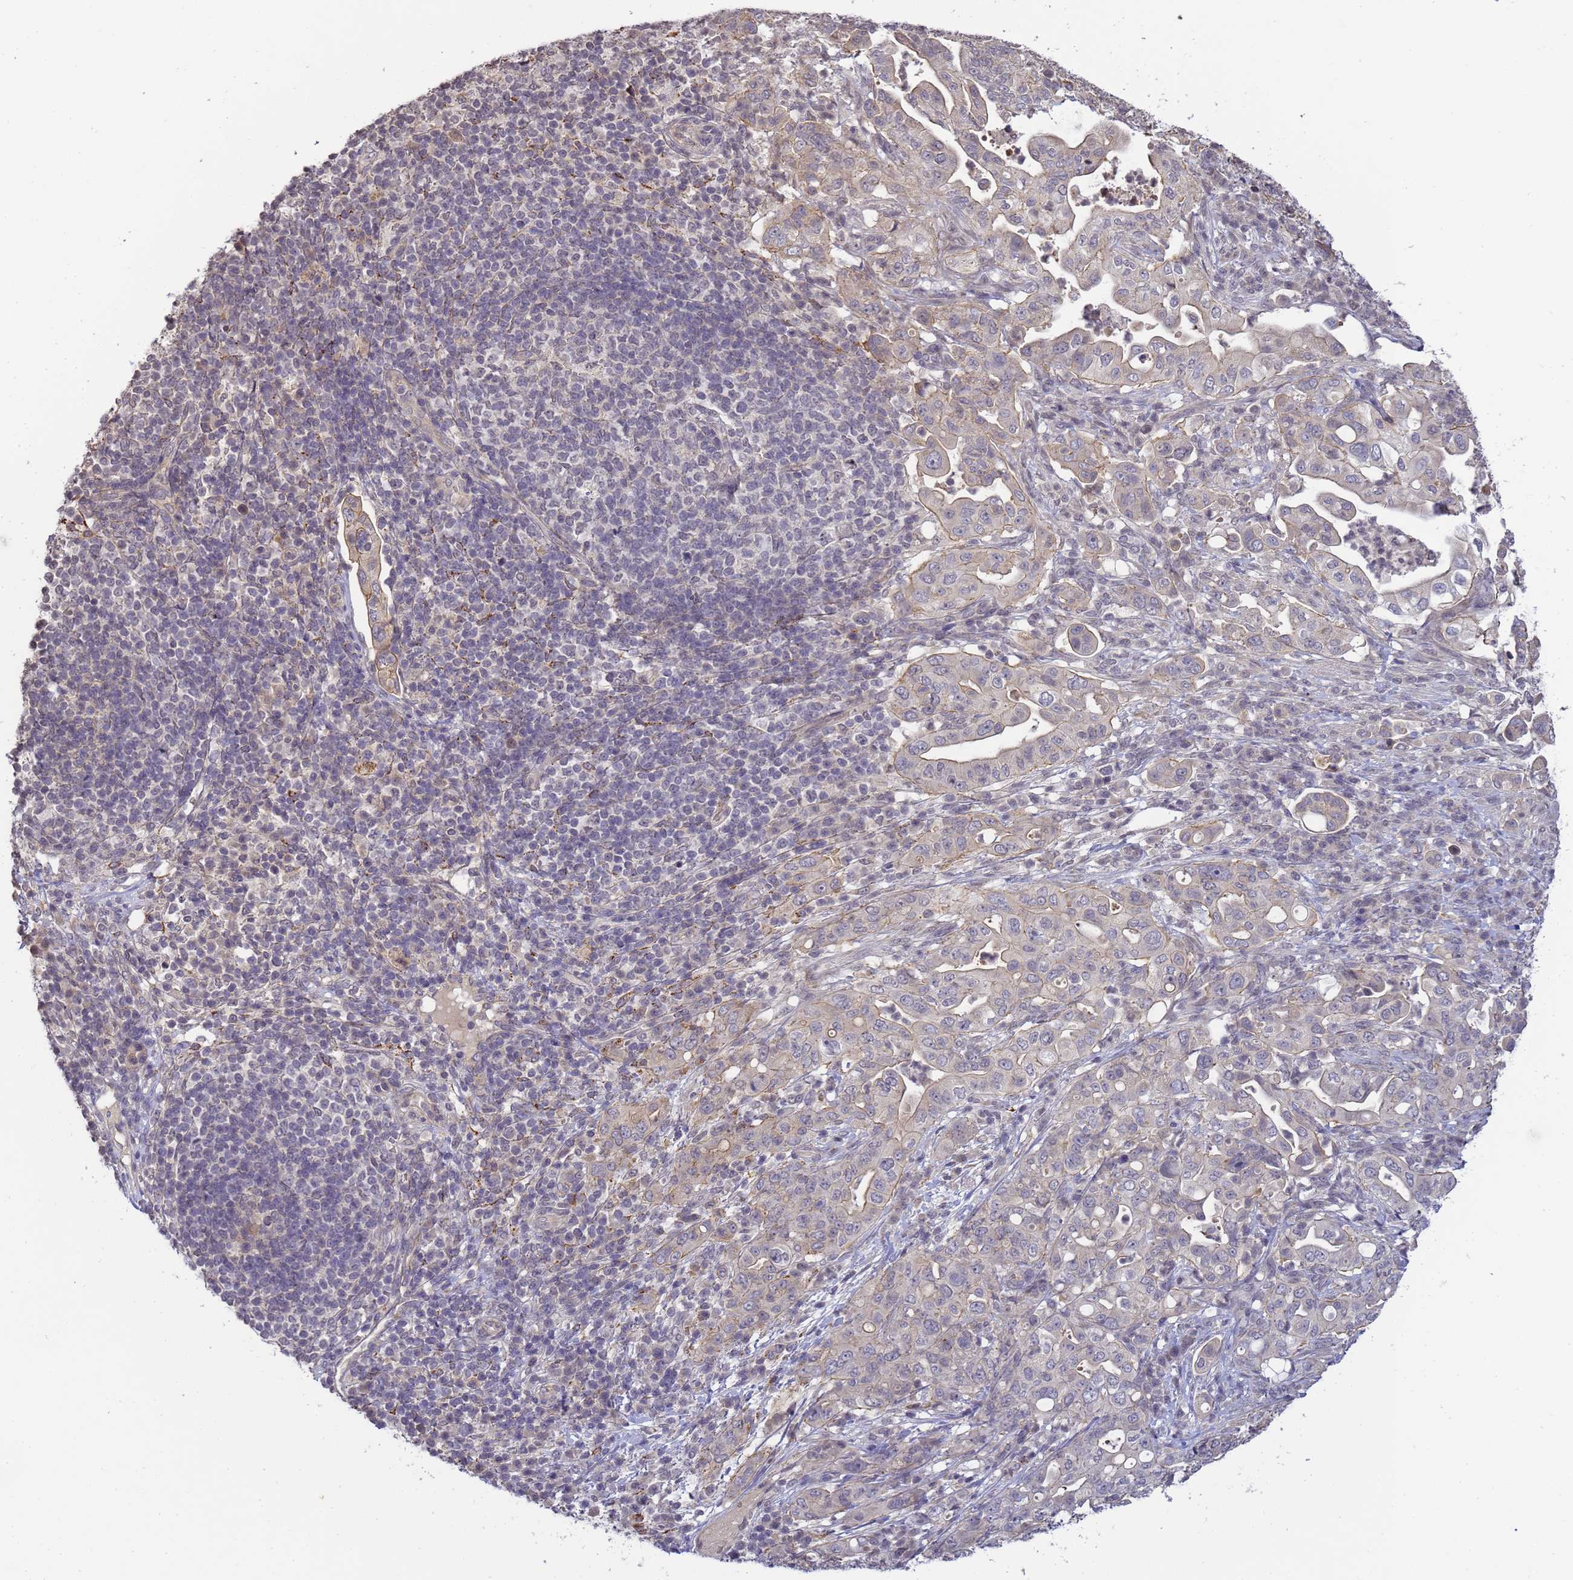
{"staining": {"intensity": "negative", "quantity": "none", "location": "none"}, "tissue": "pancreatic cancer", "cell_type": "Tumor cells", "image_type": "cancer", "snomed": [{"axis": "morphology", "description": "Normal tissue, NOS"}, {"axis": "morphology", "description": "Adenocarcinoma, NOS"}, {"axis": "topography", "description": "Lymph node"}, {"axis": "topography", "description": "Pancreas"}], "caption": "An immunohistochemistry image of pancreatic cancer is shown. There is no staining in tumor cells of pancreatic cancer.", "gene": "MYL7", "patient": {"sex": "female", "age": 67}}